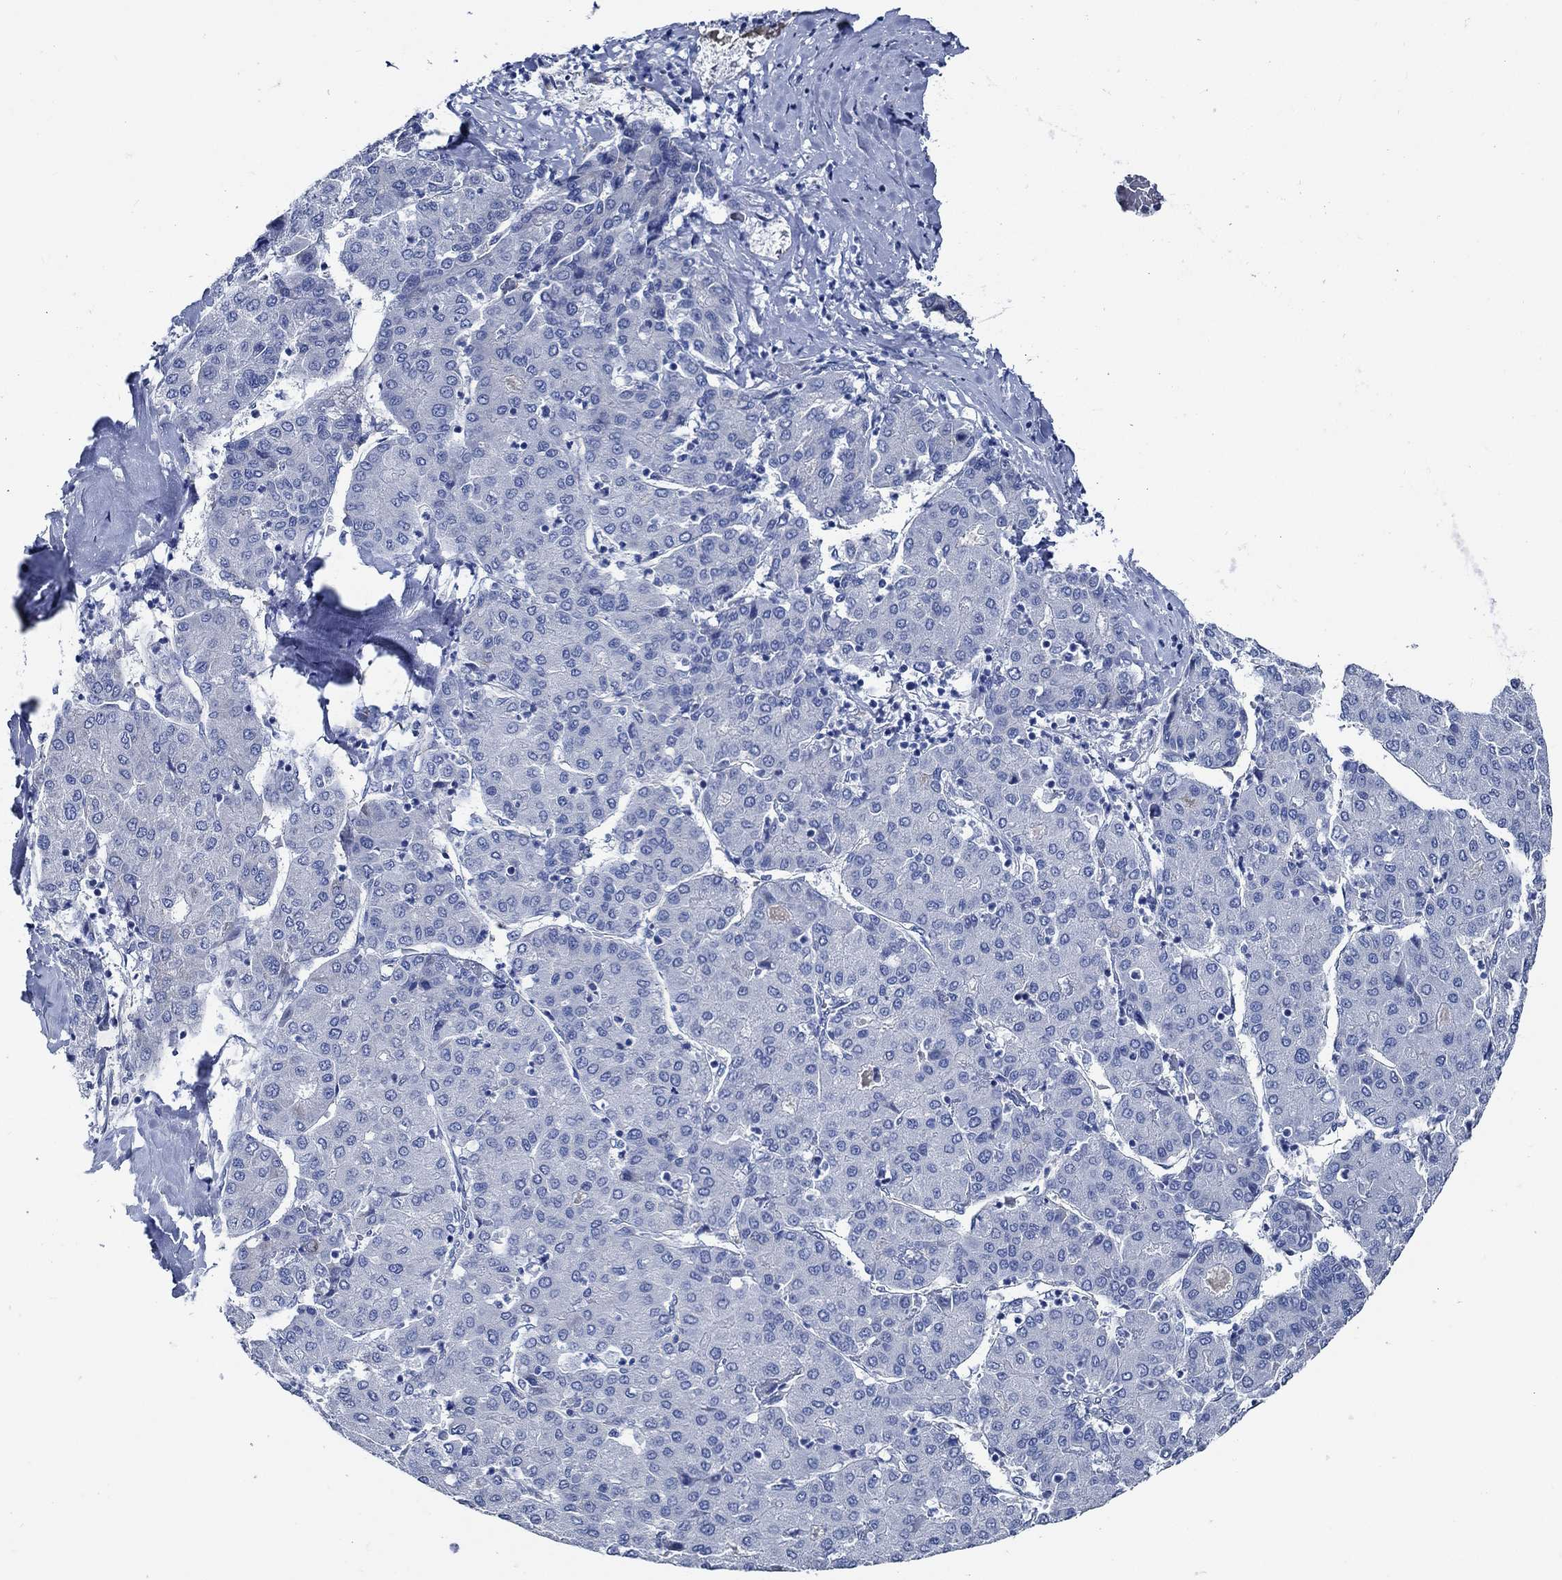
{"staining": {"intensity": "negative", "quantity": "none", "location": "none"}, "tissue": "liver cancer", "cell_type": "Tumor cells", "image_type": "cancer", "snomed": [{"axis": "morphology", "description": "Carcinoma, Hepatocellular, NOS"}, {"axis": "topography", "description": "Liver"}], "caption": "IHC image of liver hepatocellular carcinoma stained for a protein (brown), which reveals no expression in tumor cells.", "gene": "HECW2", "patient": {"sex": "male", "age": 65}}